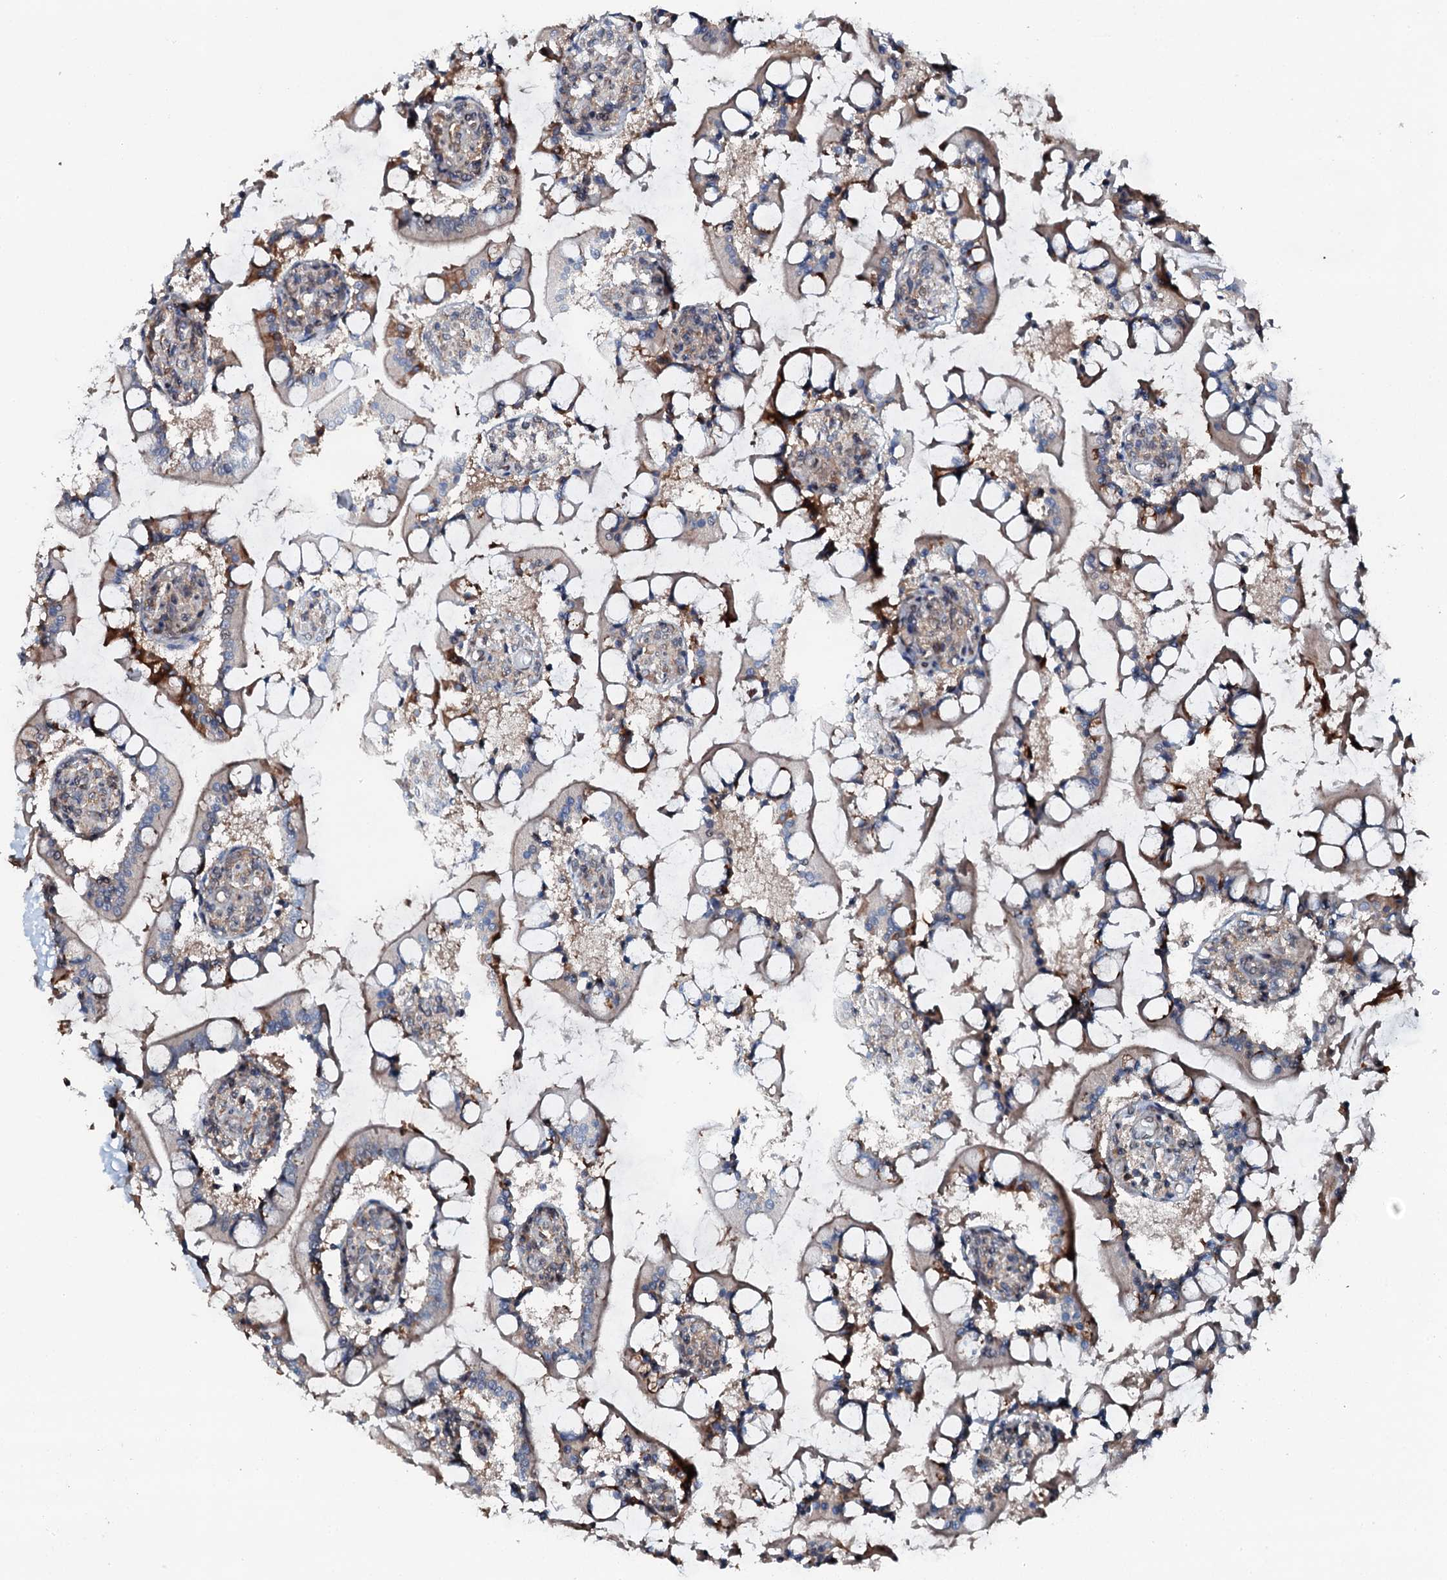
{"staining": {"intensity": "strong", "quantity": "25%-75%", "location": "cytoplasmic/membranous"}, "tissue": "small intestine", "cell_type": "Glandular cells", "image_type": "normal", "snomed": [{"axis": "morphology", "description": "Normal tissue, NOS"}, {"axis": "topography", "description": "Small intestine"}], "caption": "A micrograph of small intestine stained for a protein reveals strong cytoplasmic/membranous brown staining in glandular cells. Ihc stains the protein in brown and the nuclei are stained blue.", "gene": "FLYWCH1", "patient": {"sex": "male", "age": 52}}